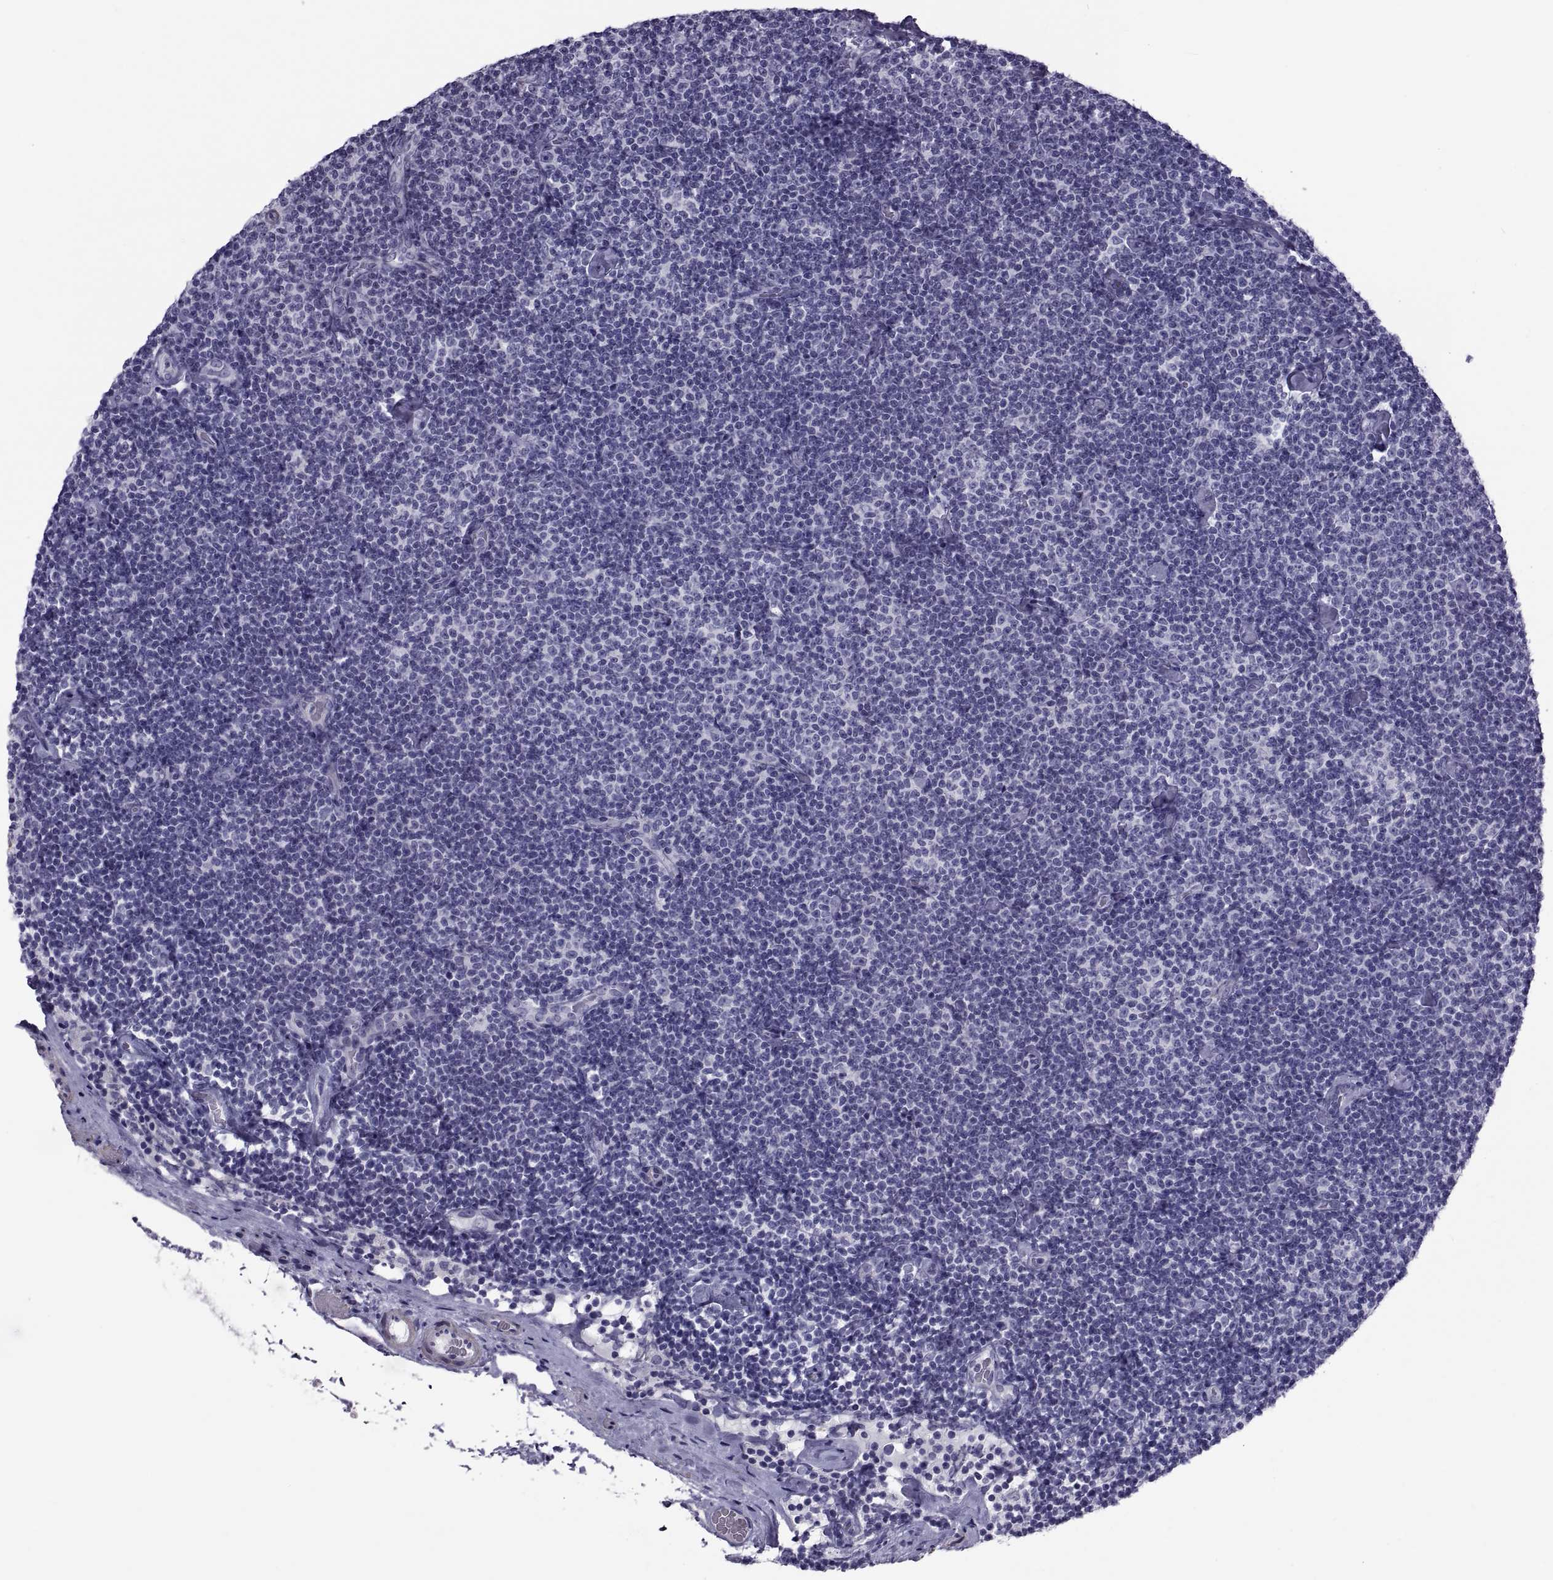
{"staining": {"intensity": "negative", "quantity": "none", "location": "none"}, "tissue": "lymphoma", "cell_type": "Tumor cells", "image_type": "cancer", "snomed": [{"axis": "morphology", "description": "Malignant lymphoma, non-Hodgkin's type, Low grade"}, {"axis": "topography", "description": "Lymph node"}], "caption": "Immunohistochemistry of lymphoma shows no staining in tumor cells. (Immunohistochemistry (ihc), brightfield microscopy, high magnification).", "gene": "MAGEB1", "patient": {"sex": "male", "age": 81}}